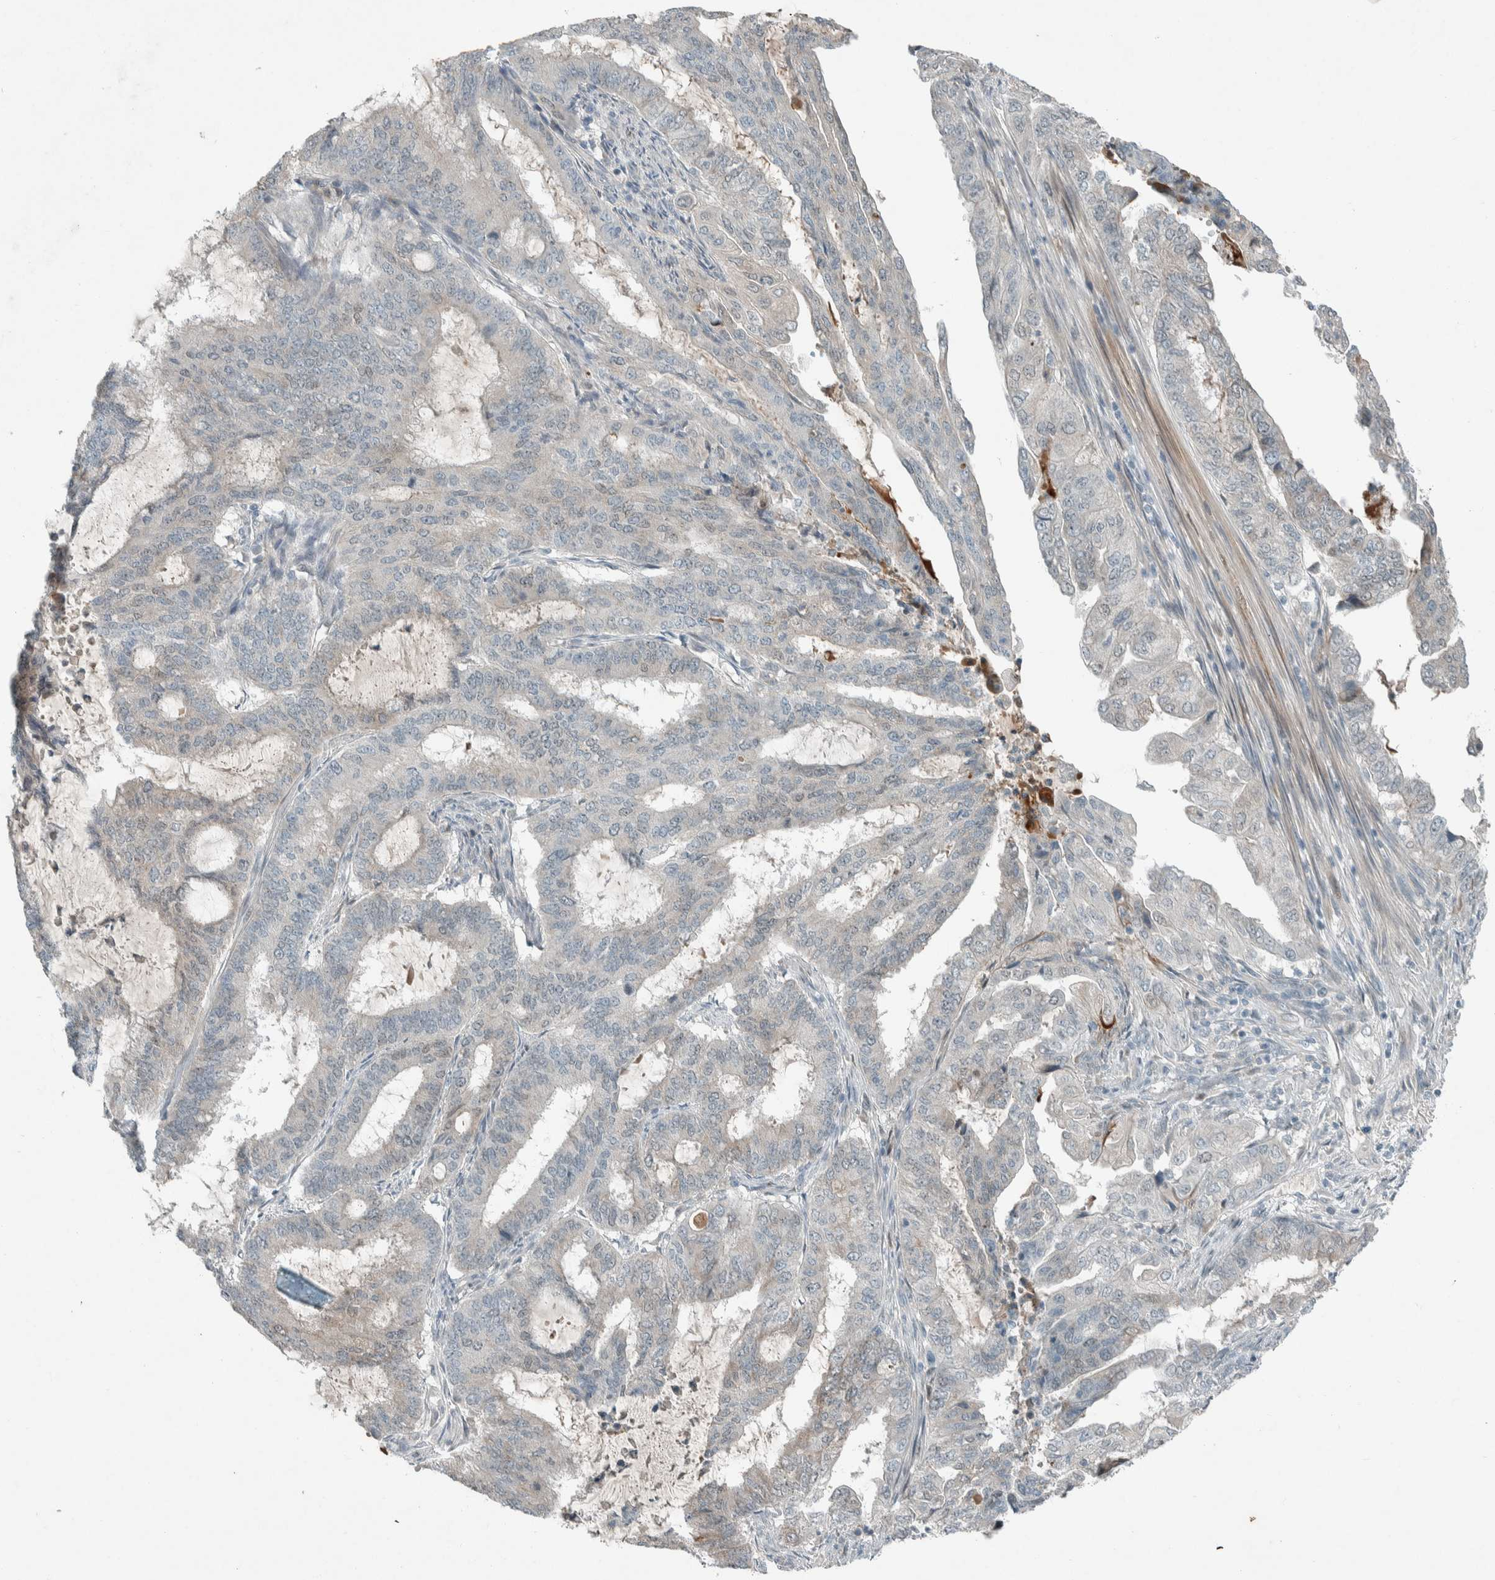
{"staining": {"intensity": "weak", "quantity": "<25%", "location": "cytoplasmic/membranous"}, "tissue": "endometrial cancer", "cell_type": "Tumor cells", "image_type": "cancer", "snomed": [{"axis": "morphology", "description": "Adenocarcinoma, NOS"}, {"axis": "topography", "description": "Endometrium"}], "caption": "IHC micrograph of neoplastic tissue: adenocarcinoma (endometrial) stained with DAB reveals no significant protein positivity in tumor cells. The staining is performed using DAB (3,3'-diaminobenzidine) brown chromogen with nuclei counter-stained in using hematoxylin.", "gene": "CERCAM", "patient": {"sex": "female", "age": 51}}